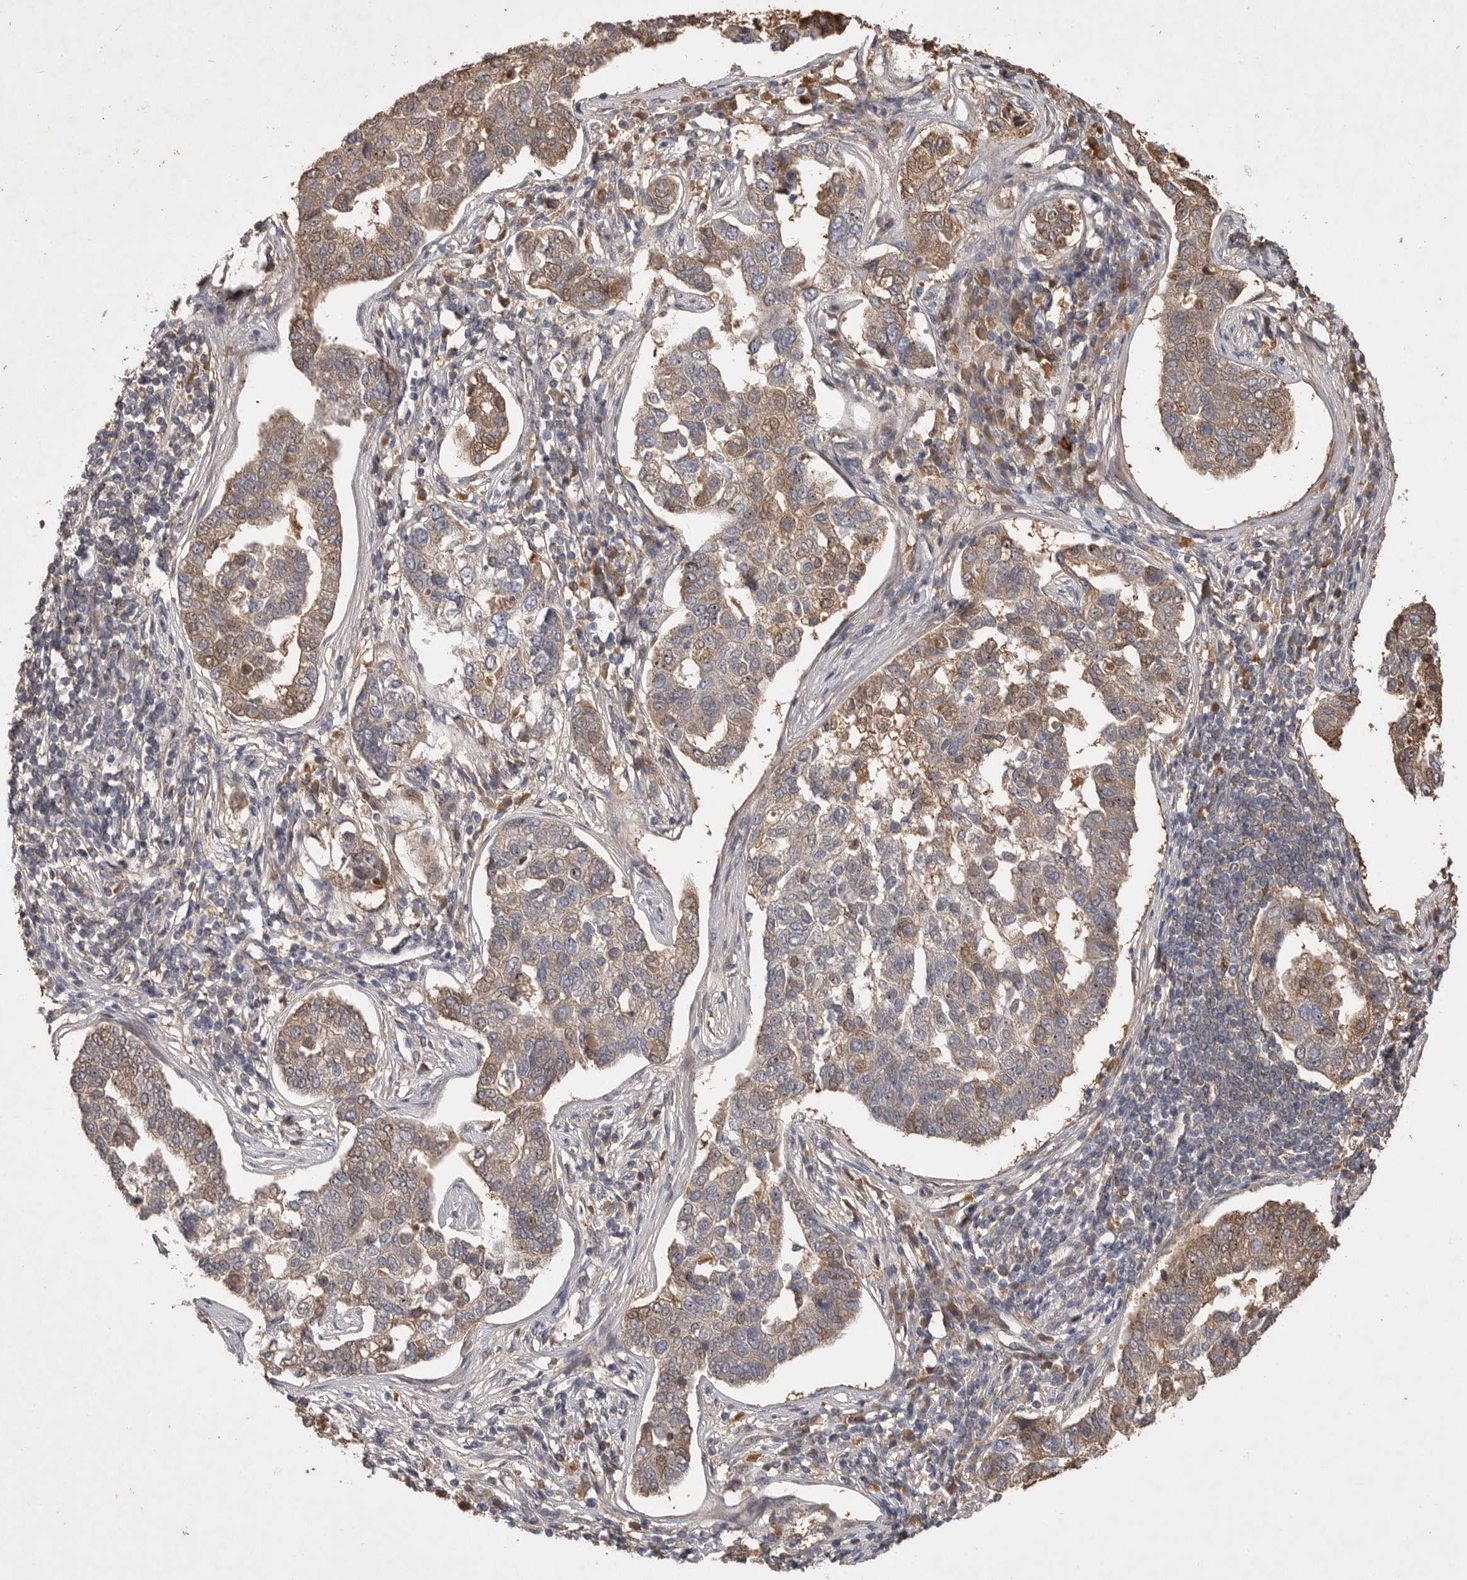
{"staining": {"intensity": "moderate", "quantity": "25%-75%", "location": "cytoplasmic/membranous"}, "tissue": "pancreatic cancer", "cell_type": "Tumor cells", "image_type": "cancer", "snomed": [{"axis": "morphology", "description": "Adenocarcinoma, NOS"}, {"axis": "topography", "description": "Pancreas"}], "caption": "A micrograph of human pancreatic cancer (adenocarcinoma) stained for a protein shows moderate cytoplasmic/membranous brown staining in tumor cells.", "gene": "VN1R4", "patient": {"sex": "female", "age": 61}}